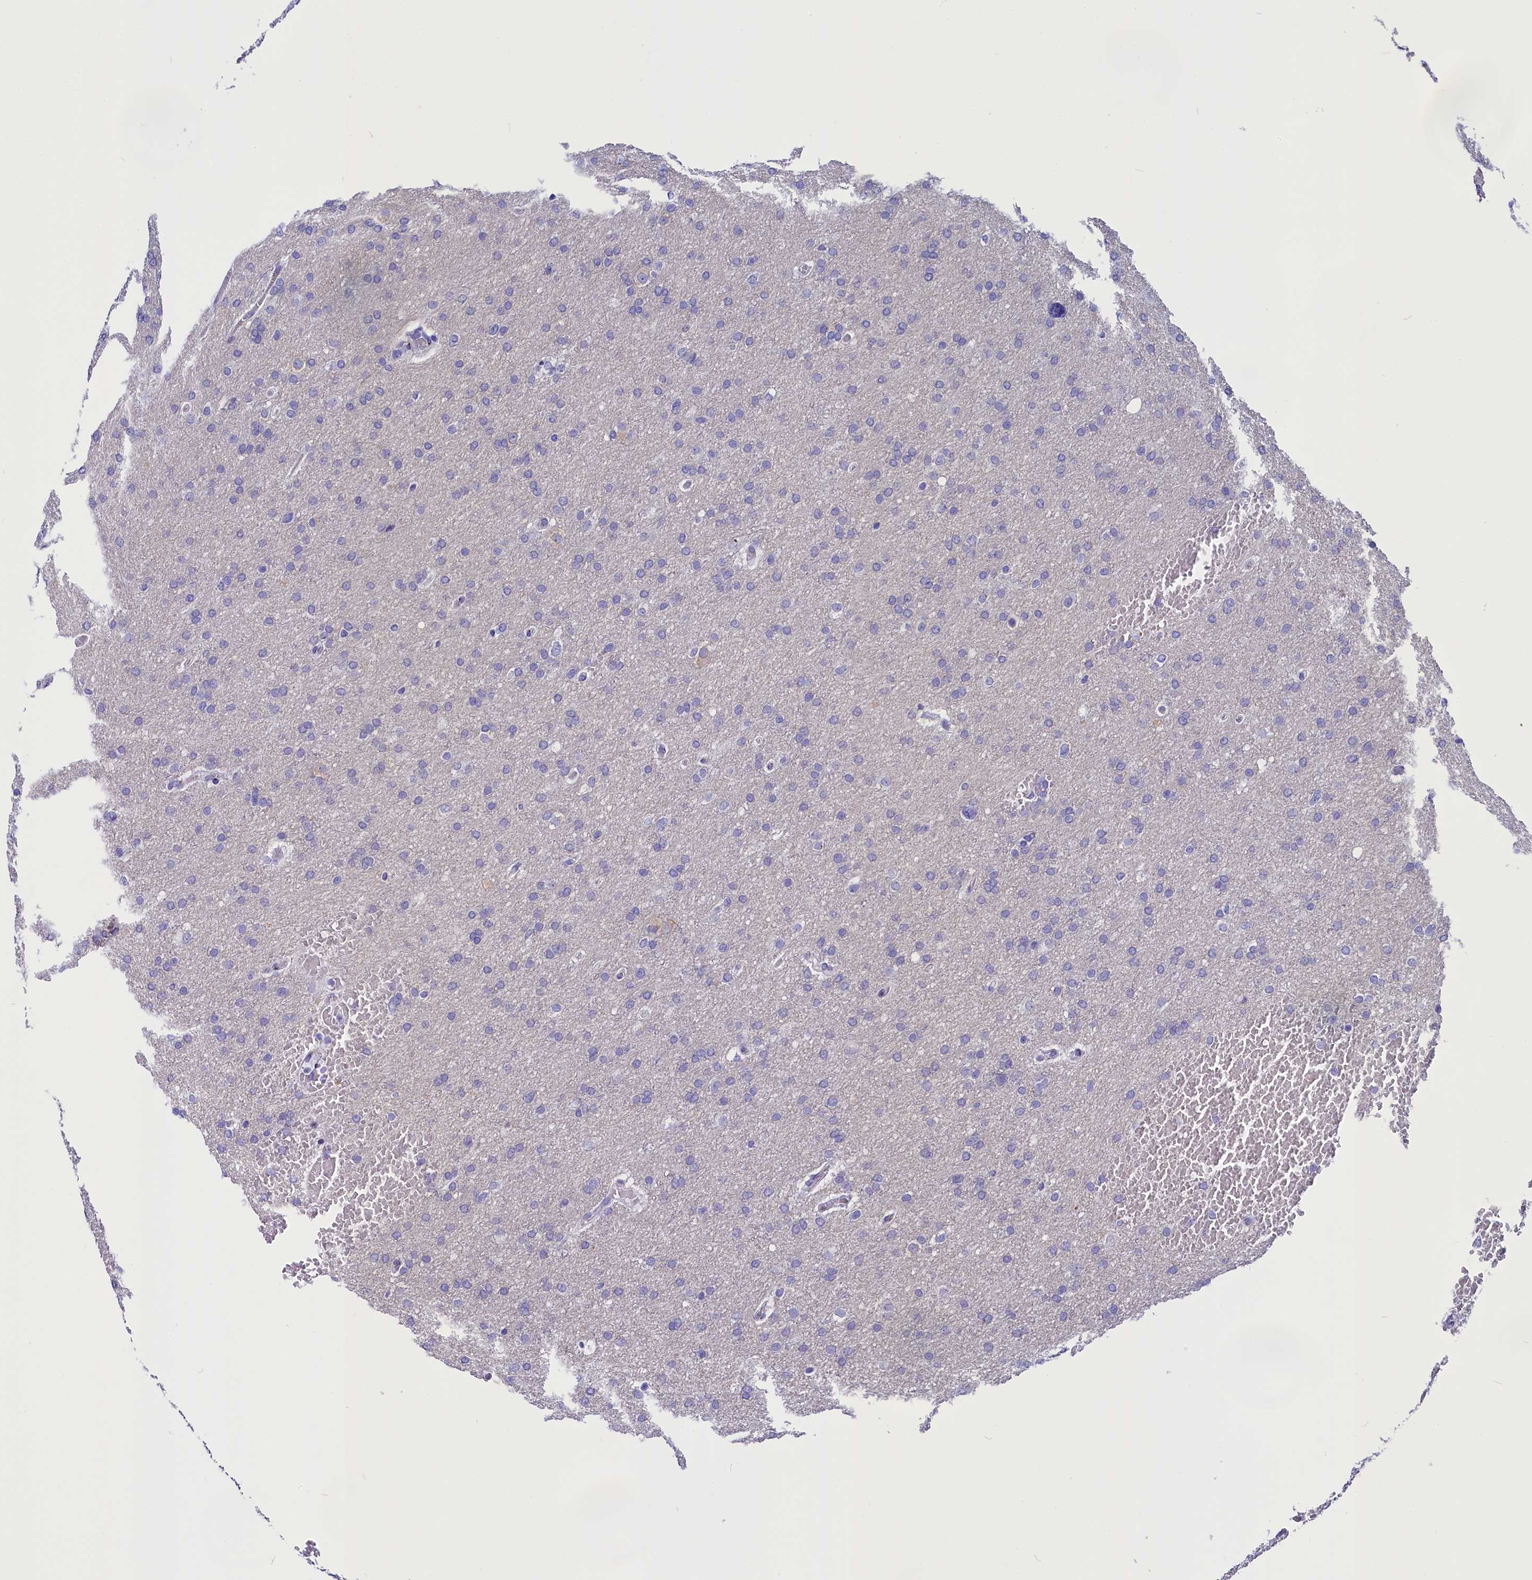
{"staining": {"intensity": "negative", "quantity": "none", "location": "none"}, "tissue": "glioma", "cell_type": "Tumor cells", "image_type": "cancer", "snomed": [{"axis": "morphology", "description": "Glioma, malignant, High grade"}, {"axis": "topography", "description": "Cerebral cortex"}], "caption": "The micrograph reveals no staining of tumor cells in glioma.", "gene": "AP3B2", "patient": {"sex": "female", "age": 36}}